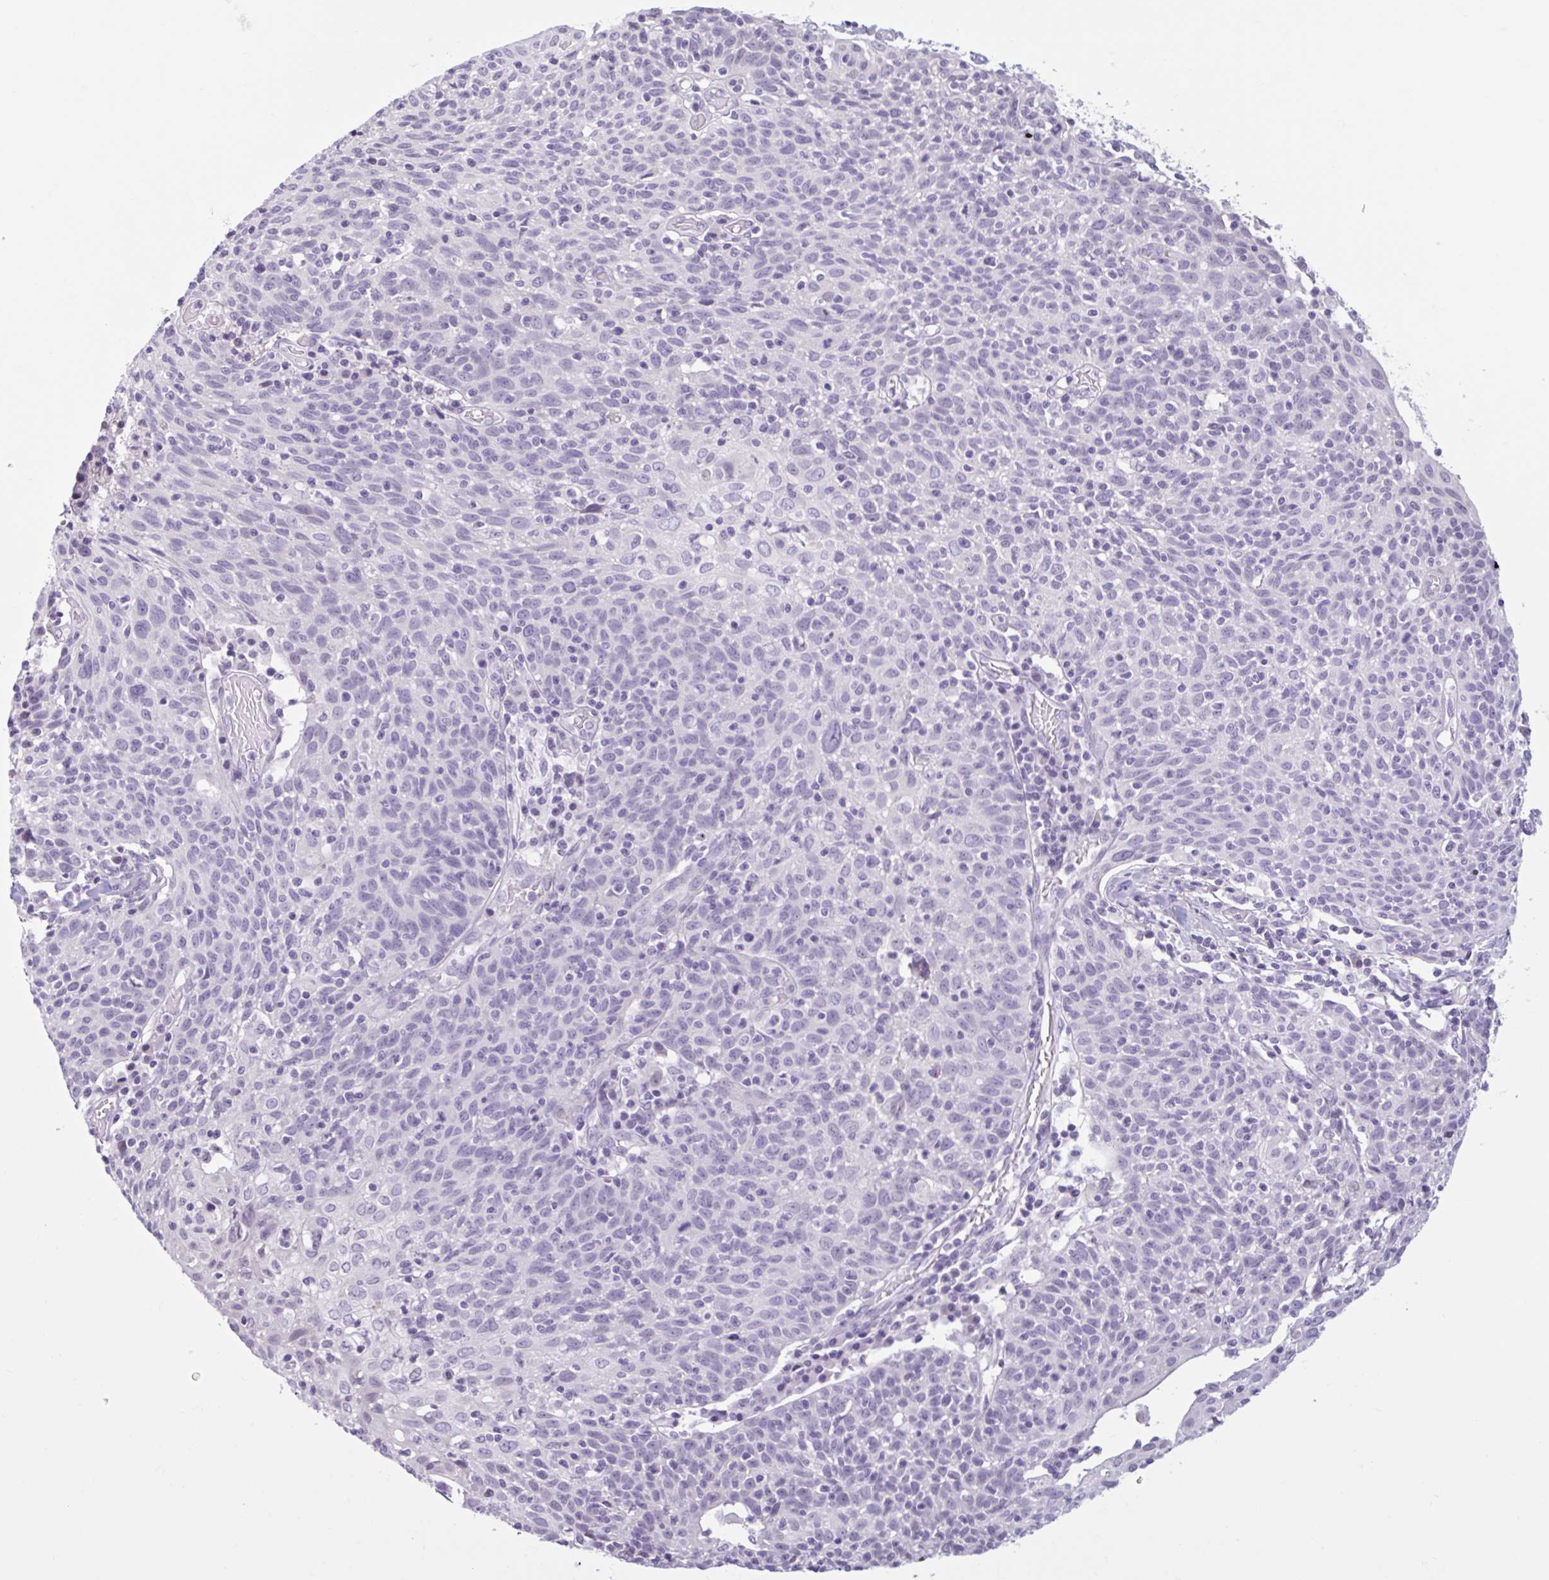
{"staining": {"intensity": "negative", "quantity": "none", "location": "none"}, "tissue": "cervical cancer", "cell_type": "Tumor cells", "image_type": "cancer", "snomed": [{"axis": "morphology", "description": "Squamous cell carcinoma, NOS"}, {"axis": "topography", "description": "Cervix"}], "caption": "Cervical cancer was stained to show a protein in brown. There is no significant positivity in tumor cells. Brightfield microscopy of immunohistochemistry (IHC) stained with DAB (3,3'-diaminobenzidine) (brown) and hematoxylin (blue), captured at high magnification.", "gene": "CDH19", "patient": {"sex": "female", "age": 52}}